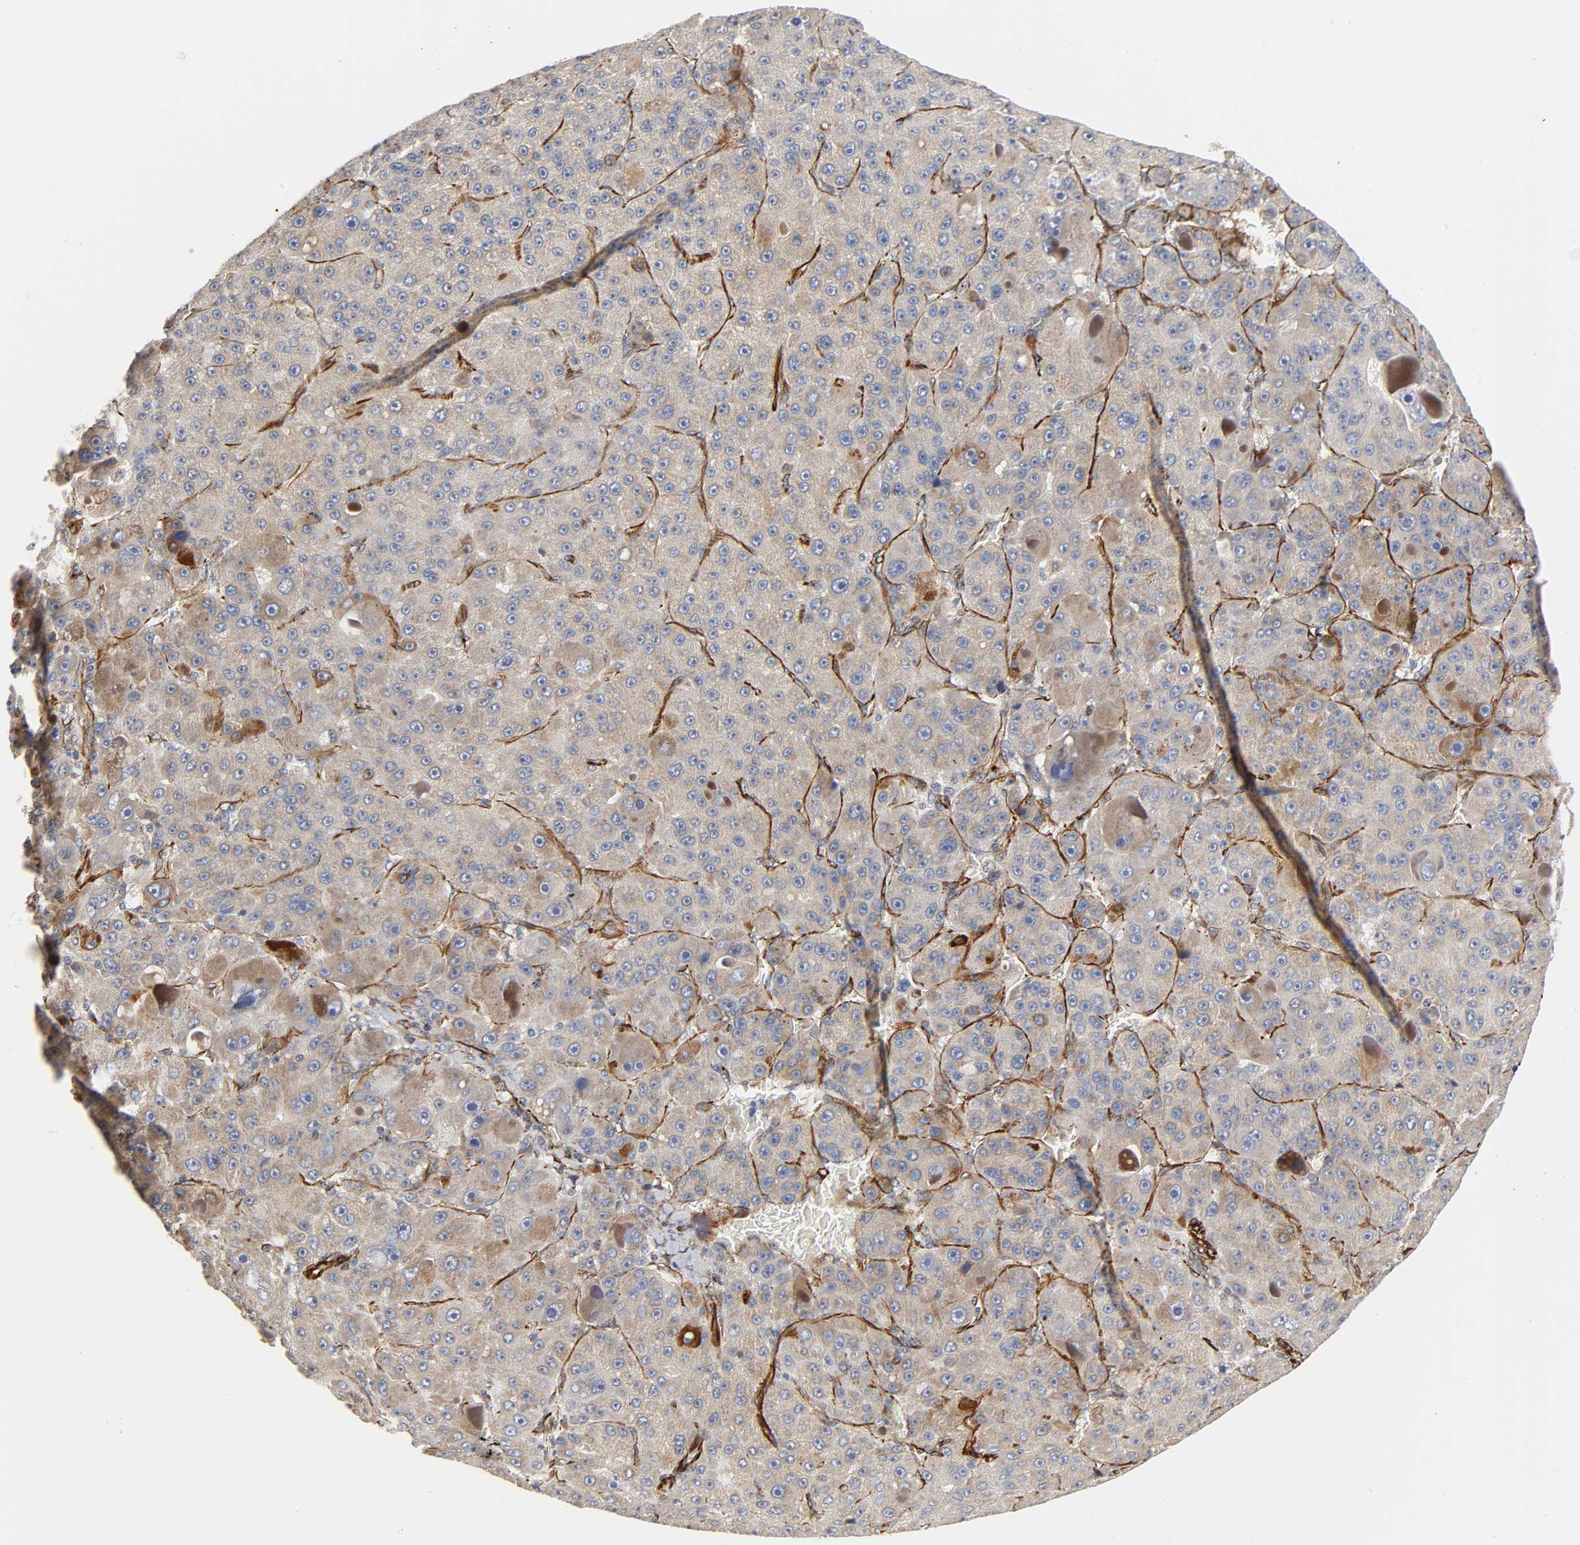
{"staining": {"intensity": "moderate", "quantity": ">75%", "location": "cytoplasmic/membranous"}, "tissue": "liver cancer", "cell_type": "Tumor cells", "image_type": "cancer", "snomed": [{"axis": "morphology", "description": "Carcinoma, Hepatocellular, NOS"}, {"axis": "topography", "description": "Liver"}], "caption": "Liver hepatocellular carcinoma stained with immunohistochemistry exhibits moderate cytoplasmic/membranous expression in approximately >75% of tumor cells.", "gene": "FAM118A", "patient": {"sex": "male", "age": 76}}